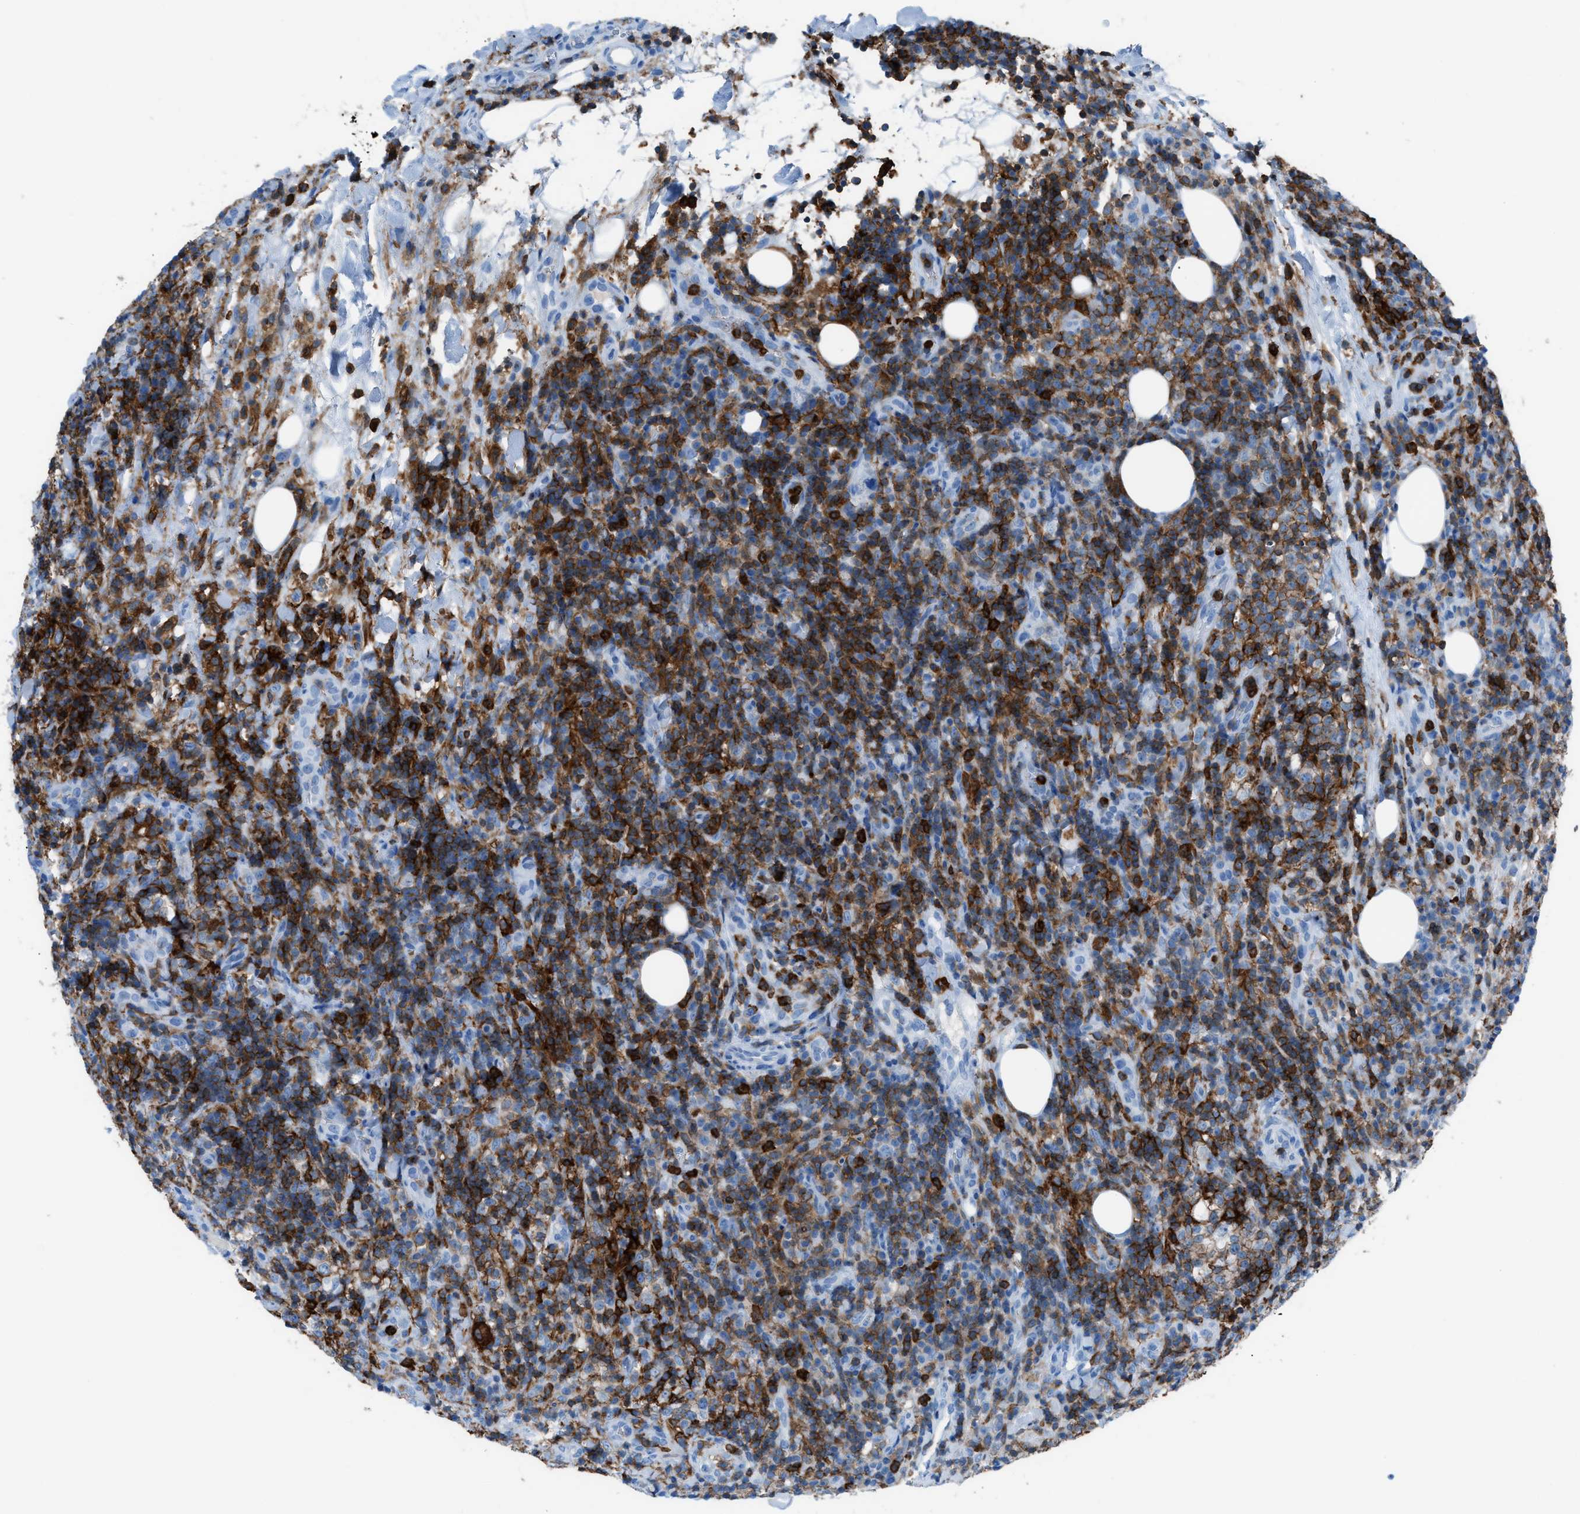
{"staining": {"intensity": "strong", "quantity": "25%-75%", "location": "cytoplasmic/membranous"}, "tissue": "lymphoma", "cell_type": "Tumor cells", "image_type": "cancer", "snomed": [{"axis": "morphology", "description": "Malignant lymphoma, non-Hodgkin's type, High grade"}, {"axis": "topography", "description": "Lymph node"}], "caption": "The immunohistochemical stain labels strong cytoplasmic/membranous positivity in tumor cells of malignant lymphoma, non-Hodgkin's type (high-grade) tissue.", "gene": "ITGB2", "patient": {"sex": "female", "age": 76}}